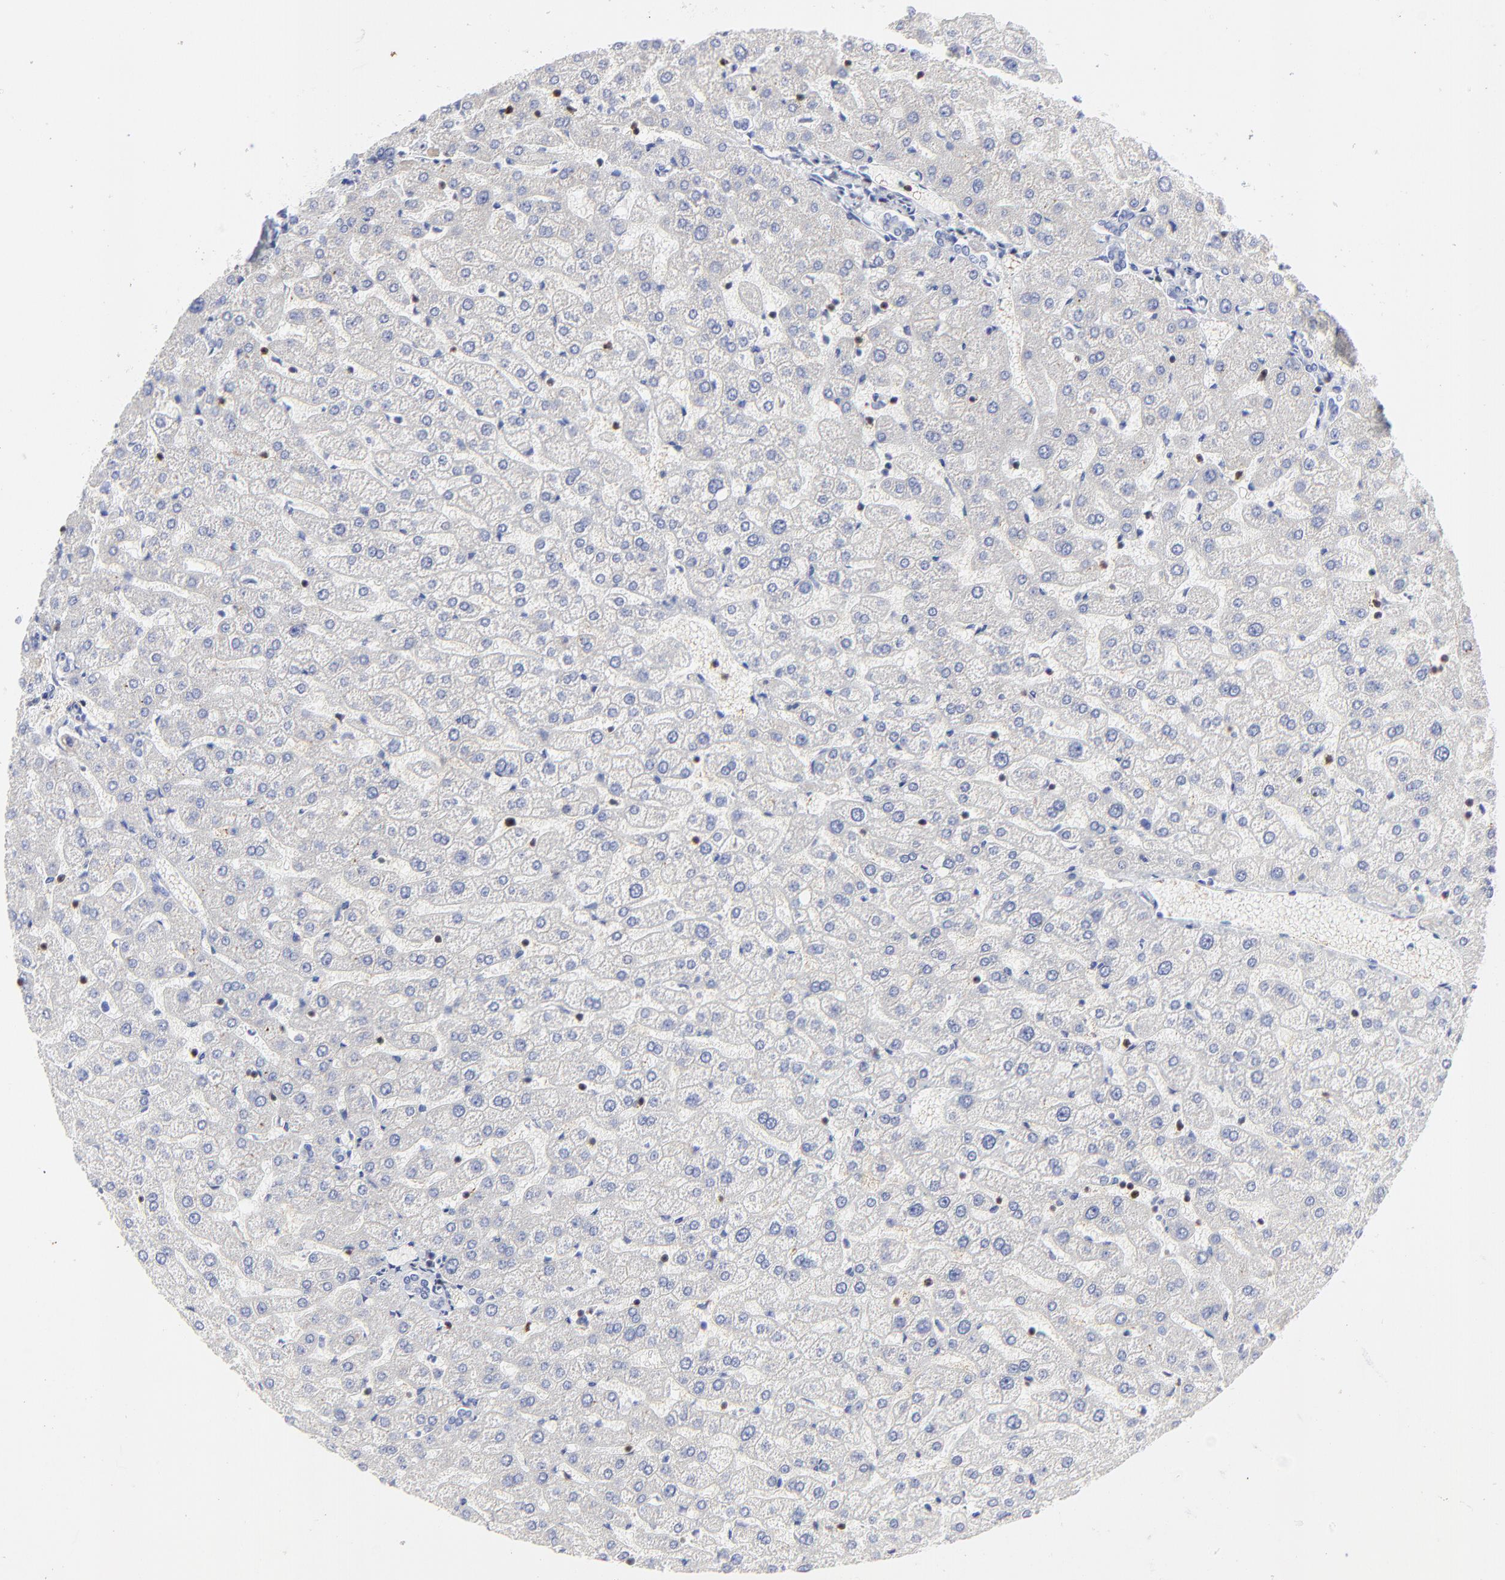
{"staining": {"intensity": "negative", "quantity": "none", "location": "none"}, "tissue": "liver", "cell_type": "Cholangiocytes", "image_type": "normal", "snomed": [{"axis": "morphology", "description": "Normal tissue, NOS"}, {"axis": "morphology", "description": "Fibrosis, NOS"}, {"axis": "topography", "description": "Liver"}], "caption": "This is a image of immunohistochemistry staining of unremarkable liver, which shows no positivity in cholangiocytes.", "gene": "ZAP70", "patient": {"sex": "female", "age": 29}}